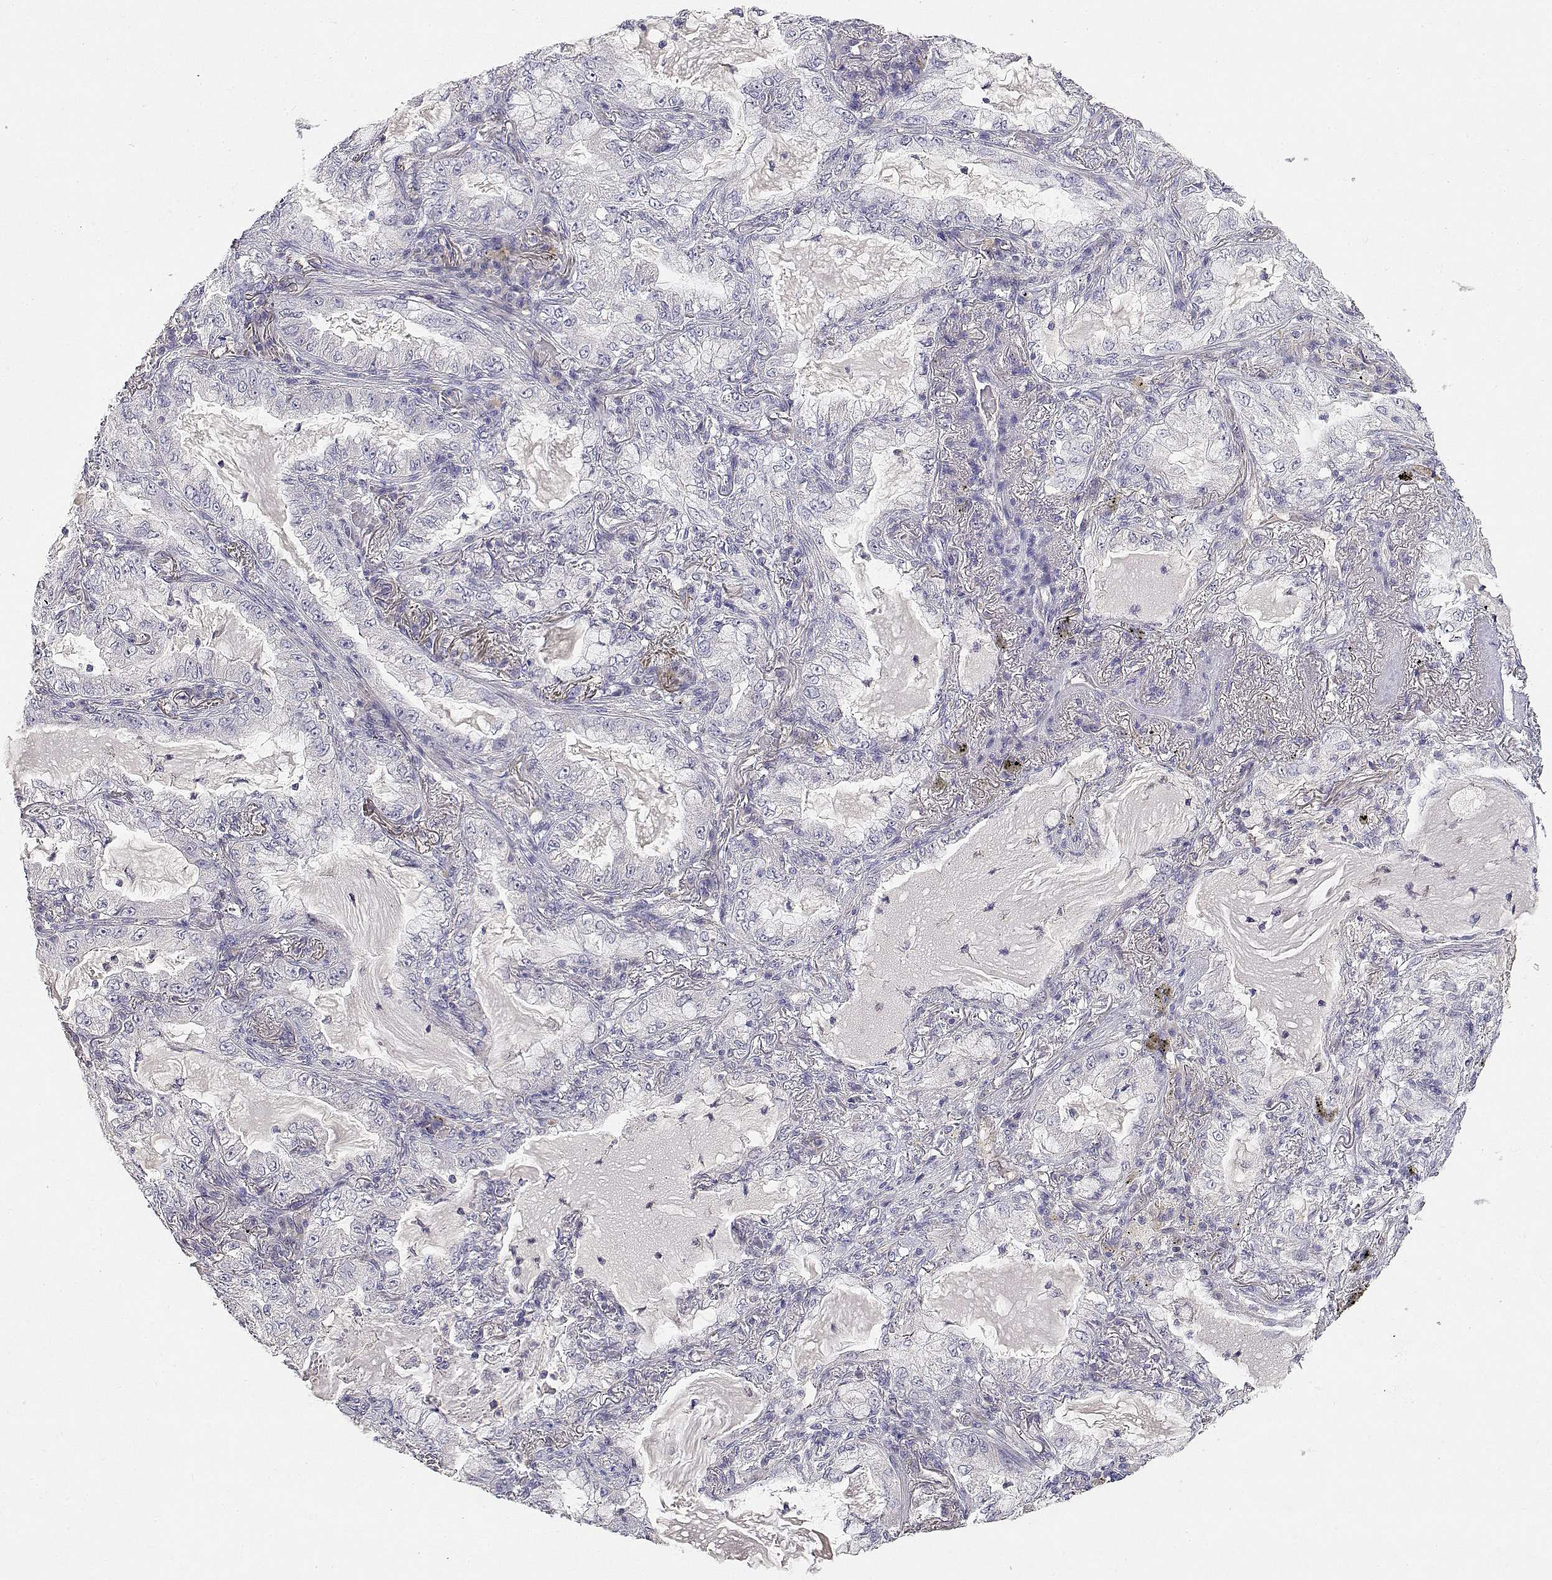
{"staining": {"intensity": "negative", "quantity": "none", "location": "none"}, "tissue": "lung cancer", "cell_type": "Tumor cells", "image_type": "cancer", "snomed": [{"axis": "morphology", "description": "Adenocarcinoma, NOS"}, {"axis": "topography", "description": "Lung"}], "caption": "High power microscopy photomicrograph of an immunohistochemistry micrograph of adenocarcinoma (lung), revealing no significant positivity in tumor cells.", "gene": "ADA", "patient": {"sex": "female", "age": 73}}